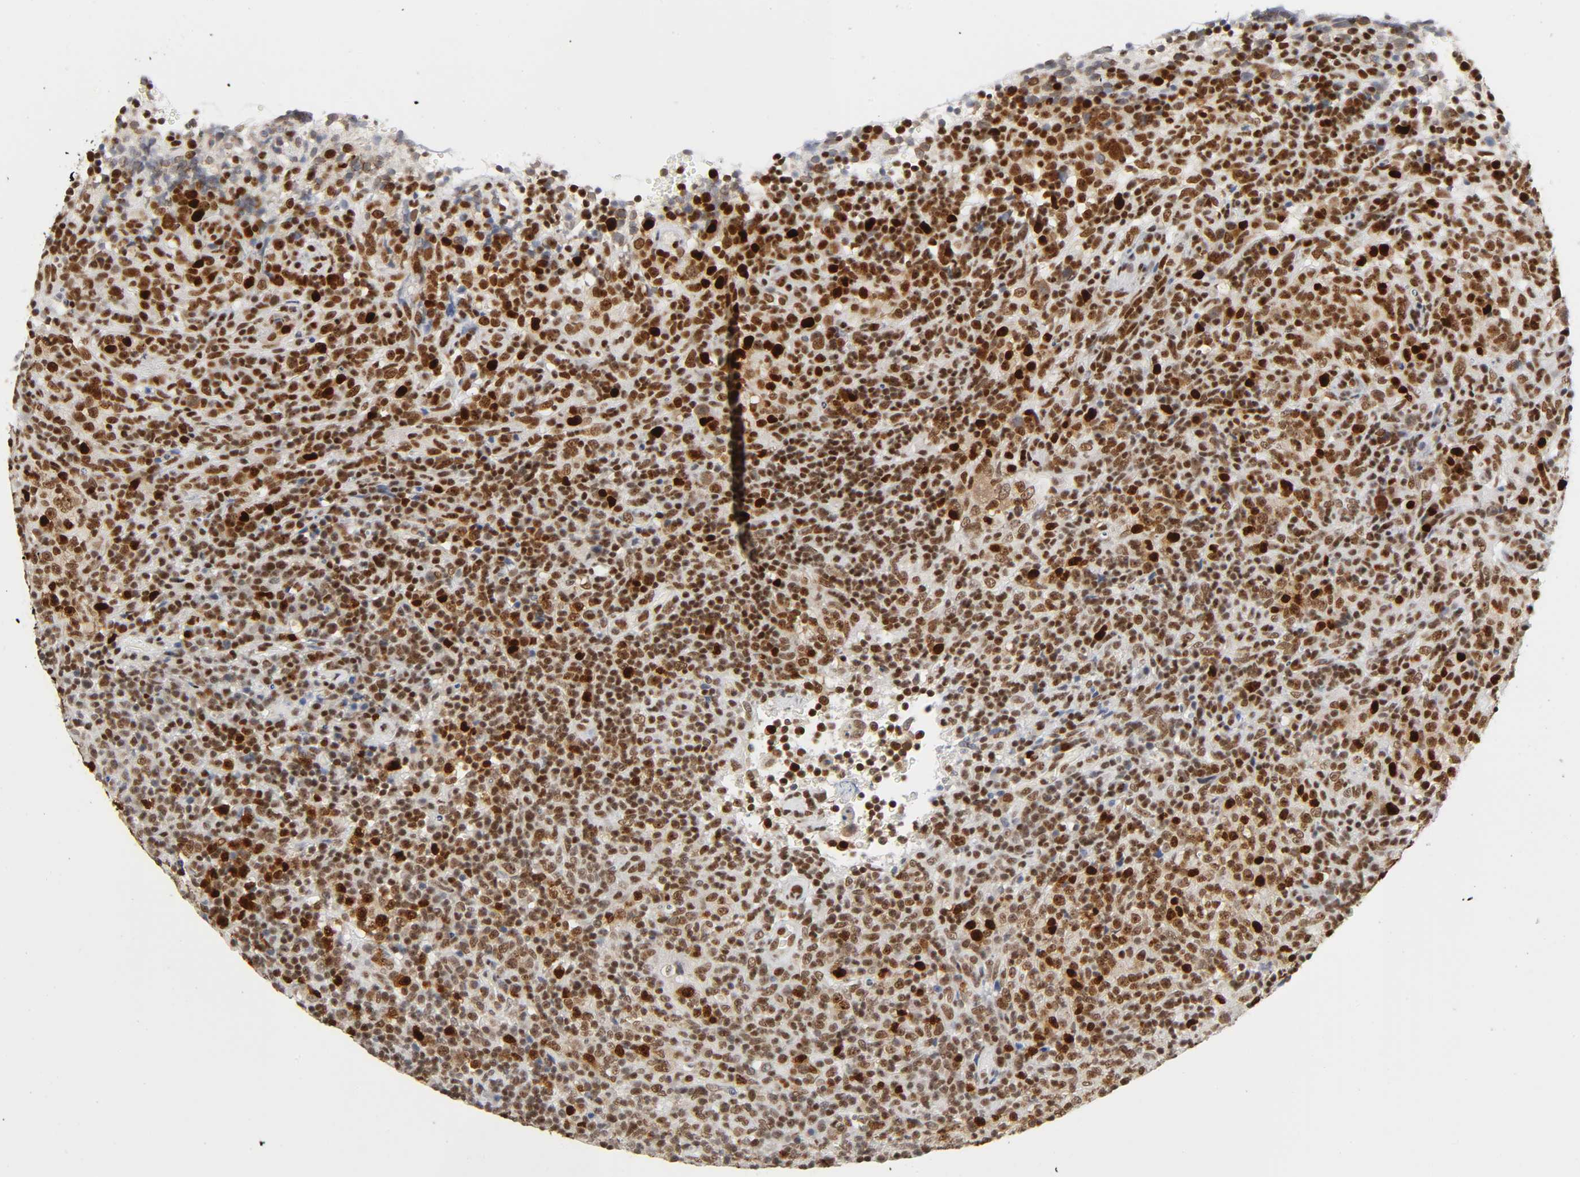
{"staining": {"intensity": "strong", "quantity": ">75%", "location": "nuclear"}, "tissue": "lymphoma", "cell_type": "Tumor cells", "image_type": "cancer", "snomed": [{"axis": "morphology", "description": "Malignant lymphoma, non-Hodgkin's type, High grade"}, {"axis": "topography", "description": "Lymph node"}], "caption": "DAB immunohistochemical staining of human lymphoma shows strong nuclear protein staining in approximately >75% of tumor cells. (Brightfield microscopy of DAB IHC at high magnification).", "gene": "SUMO1", "patient": {"sex": "female", "age": 76}}